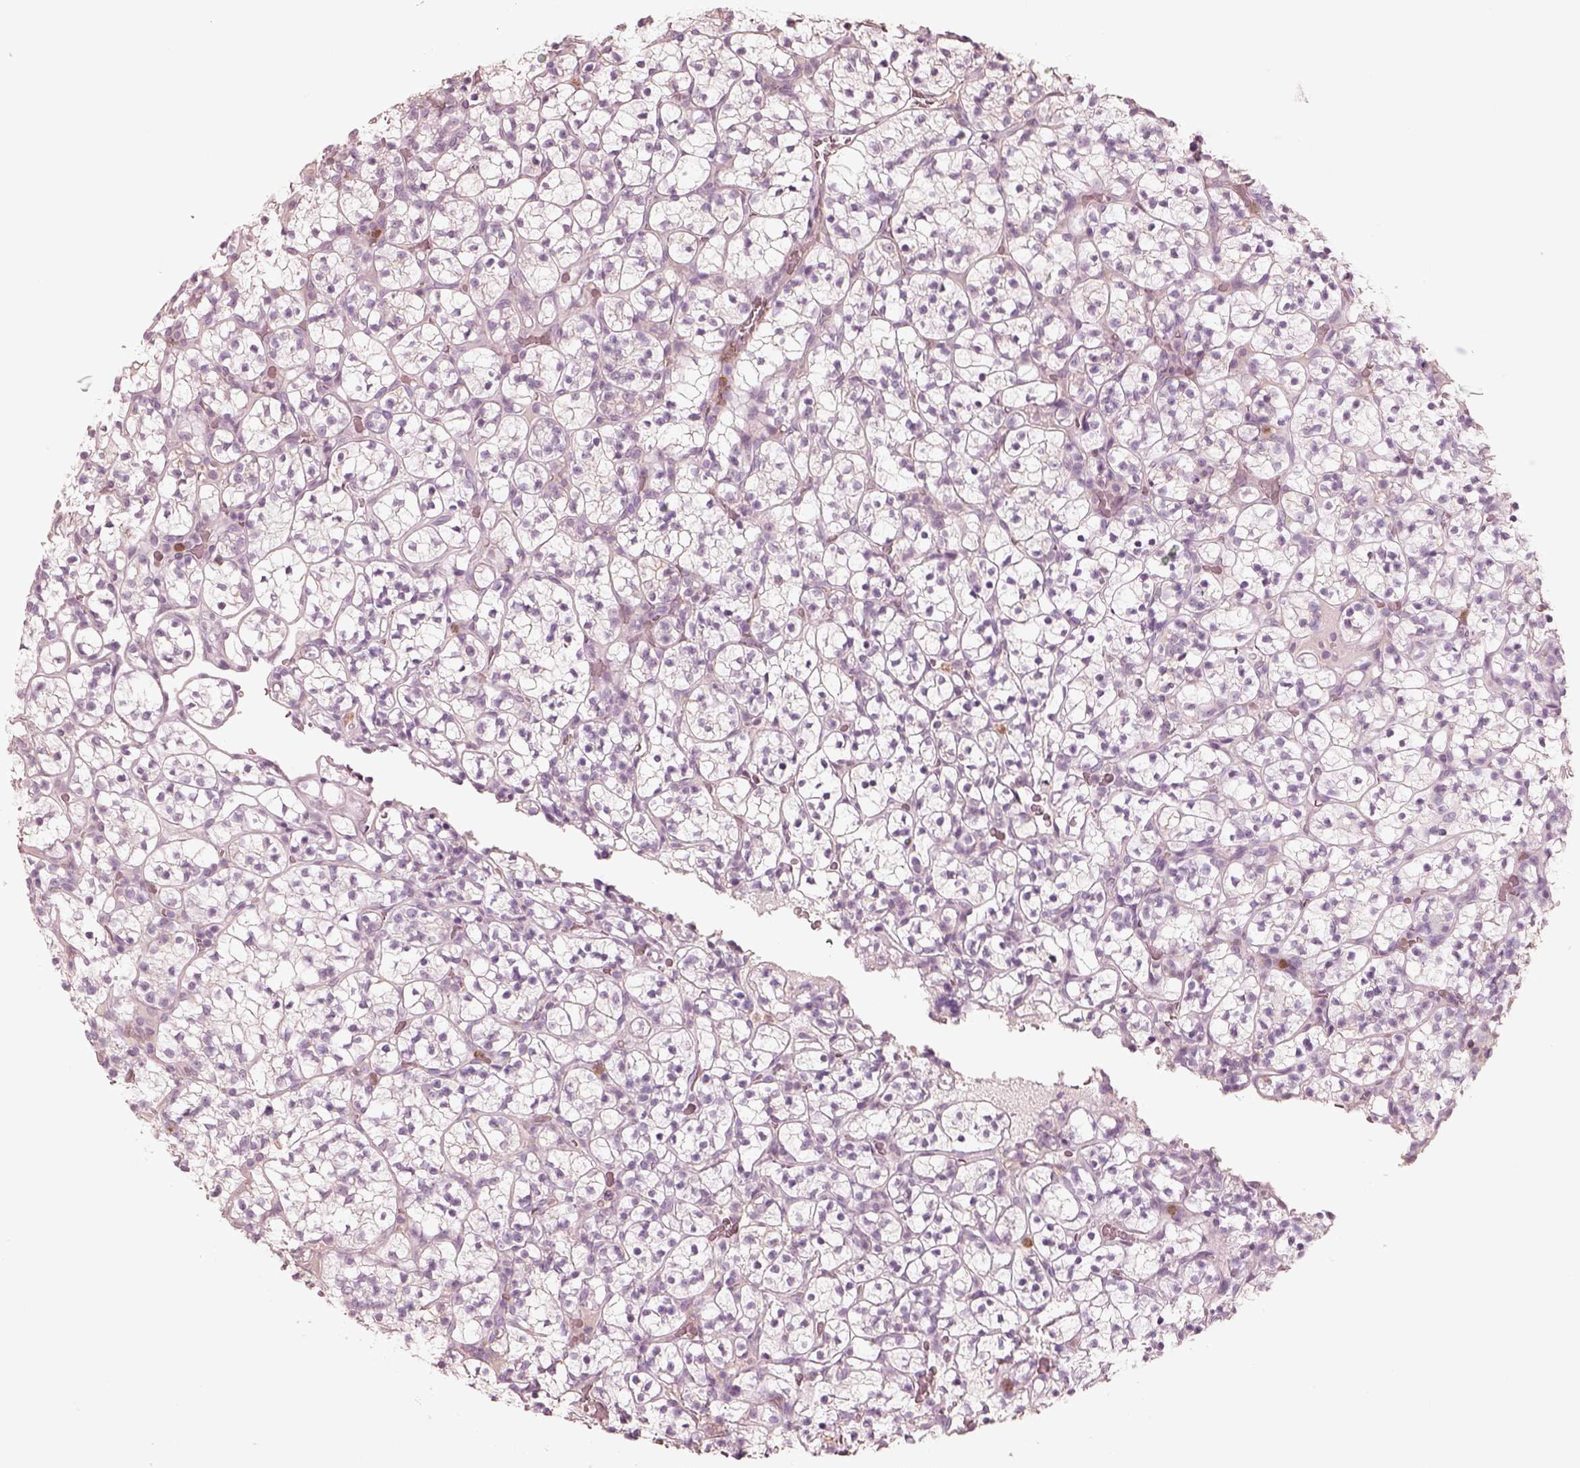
{"staining": {"intensity": "negative", "quantity": "none", "location": "none"}, "tissue": "renal cancer", "cell_type": "Tumor cells", "image_type": "cancer", "snomed": [{"axis": "morphology", "description": "Adenocarcinoma, NOS"}, {"axis": "topography", "description": "Kidney"}], "caption": "Immunohistochemistry (IHC) image of renal adenocarcinoma stained for a protein (brown), which exhibits no expression in tumor cells.", "gene": "GPRIN1", "patient": {"sex": "female", "age": 89}}